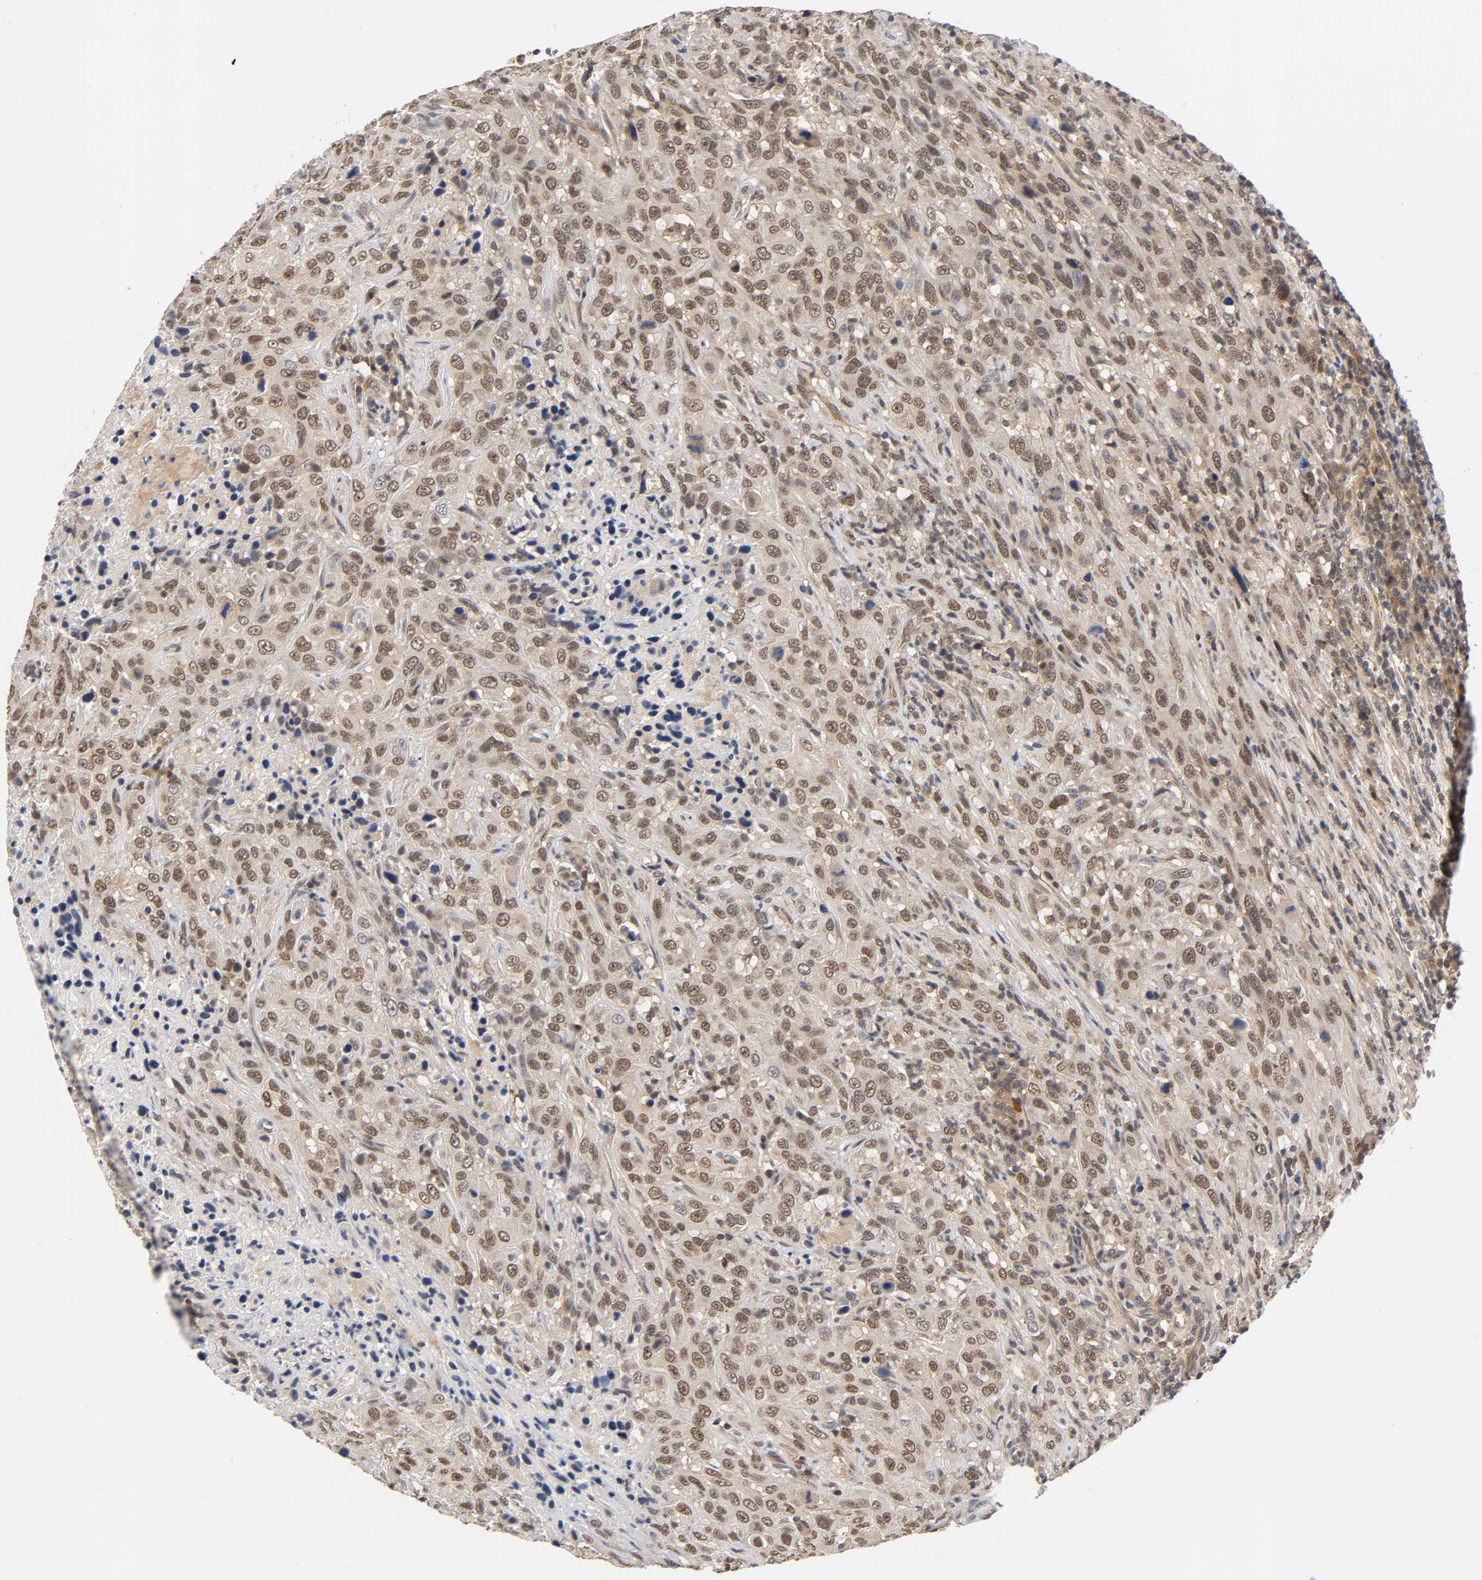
{"staining": {"intensity": "weak", "quantity": ">75%", "location": "cytoplasmic/membranous,nuclear"}, "tissue": "urothelial cancer", "cell_type": "Tumor cells", "image_type": "cancer", "snomed": [{"axis": "morphology", "description": "Urothelial carcinoma, High grade"}, {"axis": "topography", "description": "Urinary bladder"}], "caption": "Immunohistochemistry of human urothelial cancer reveals low levels of weak cytoplasmic/membranous and nuclear positivity in about >75% of tumor cells. The protein of interest is stained brown, and the nuclei are stained in blue (DAB (3,3'-diaminobenzidine) IHC with brightfield microscopy, high magnification).", "gene": "PRKAB1", "patient": {"sex": "male", "age": 61}}